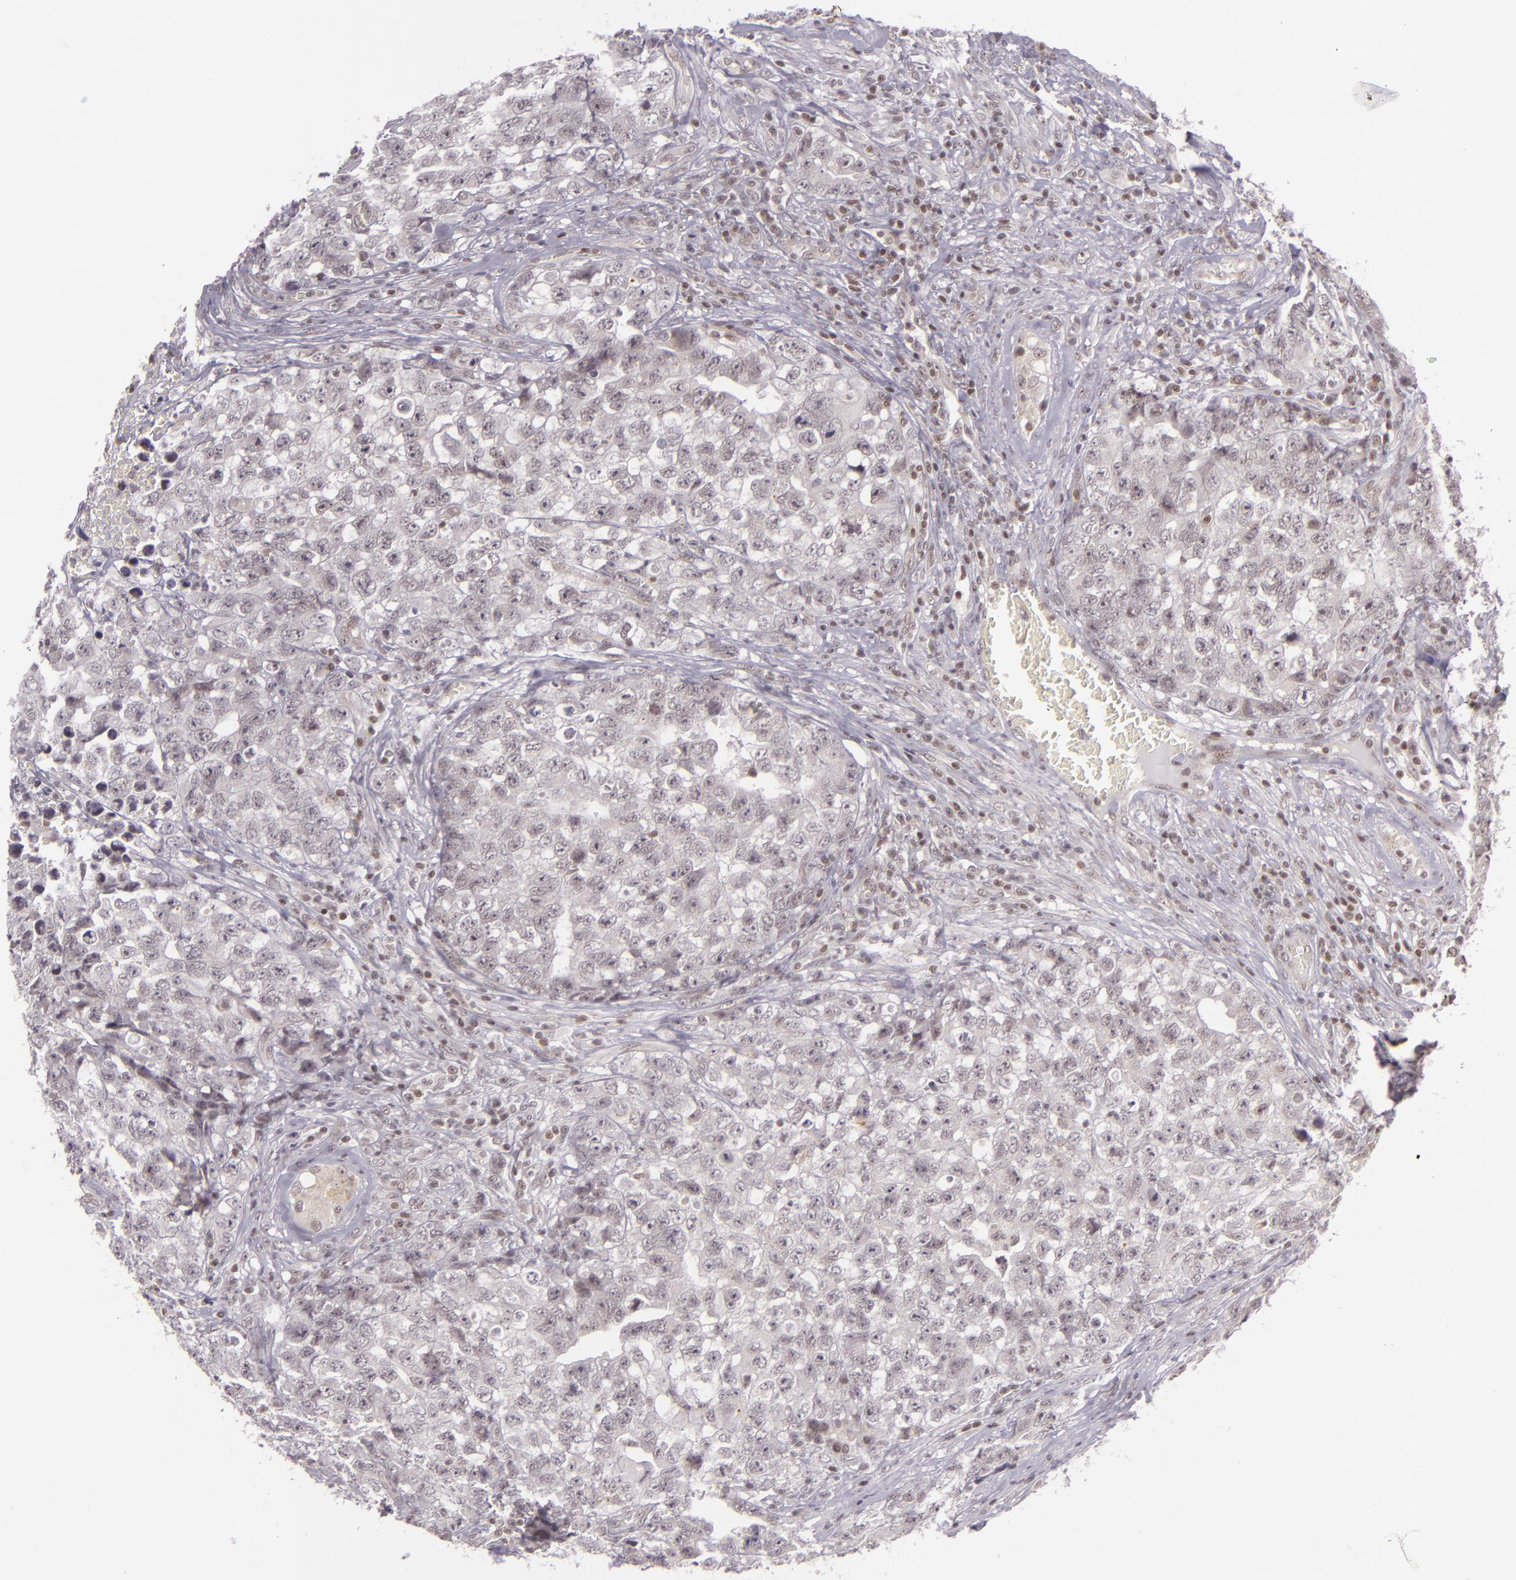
{"staining": {"intensity": "weak", "quantity": "25%-75%", "location": "cytoplasmic/membranous"}, "tissue": "testis cancer", "cell_type": "Tumor cells", "image_type": "cancer", "snomed": [{"axis": "morphology", "description": "Carcinoma, Embryonal, NOS"}, {"axis": "topography", "description": "Testis"}], "caption": "Immunohistochemistry (IHC) image of neoplastic tissue: testis cancer (embryonal carcinoma) stained using IHC displays low levels of weak protein expression localized specifically in the cytoplasmic/membranous of tumor cells, appearing as a cytoplasmic/membranous brown color.", "gene": "ZFX", "patient": {"sex": "male", "age": 31}}